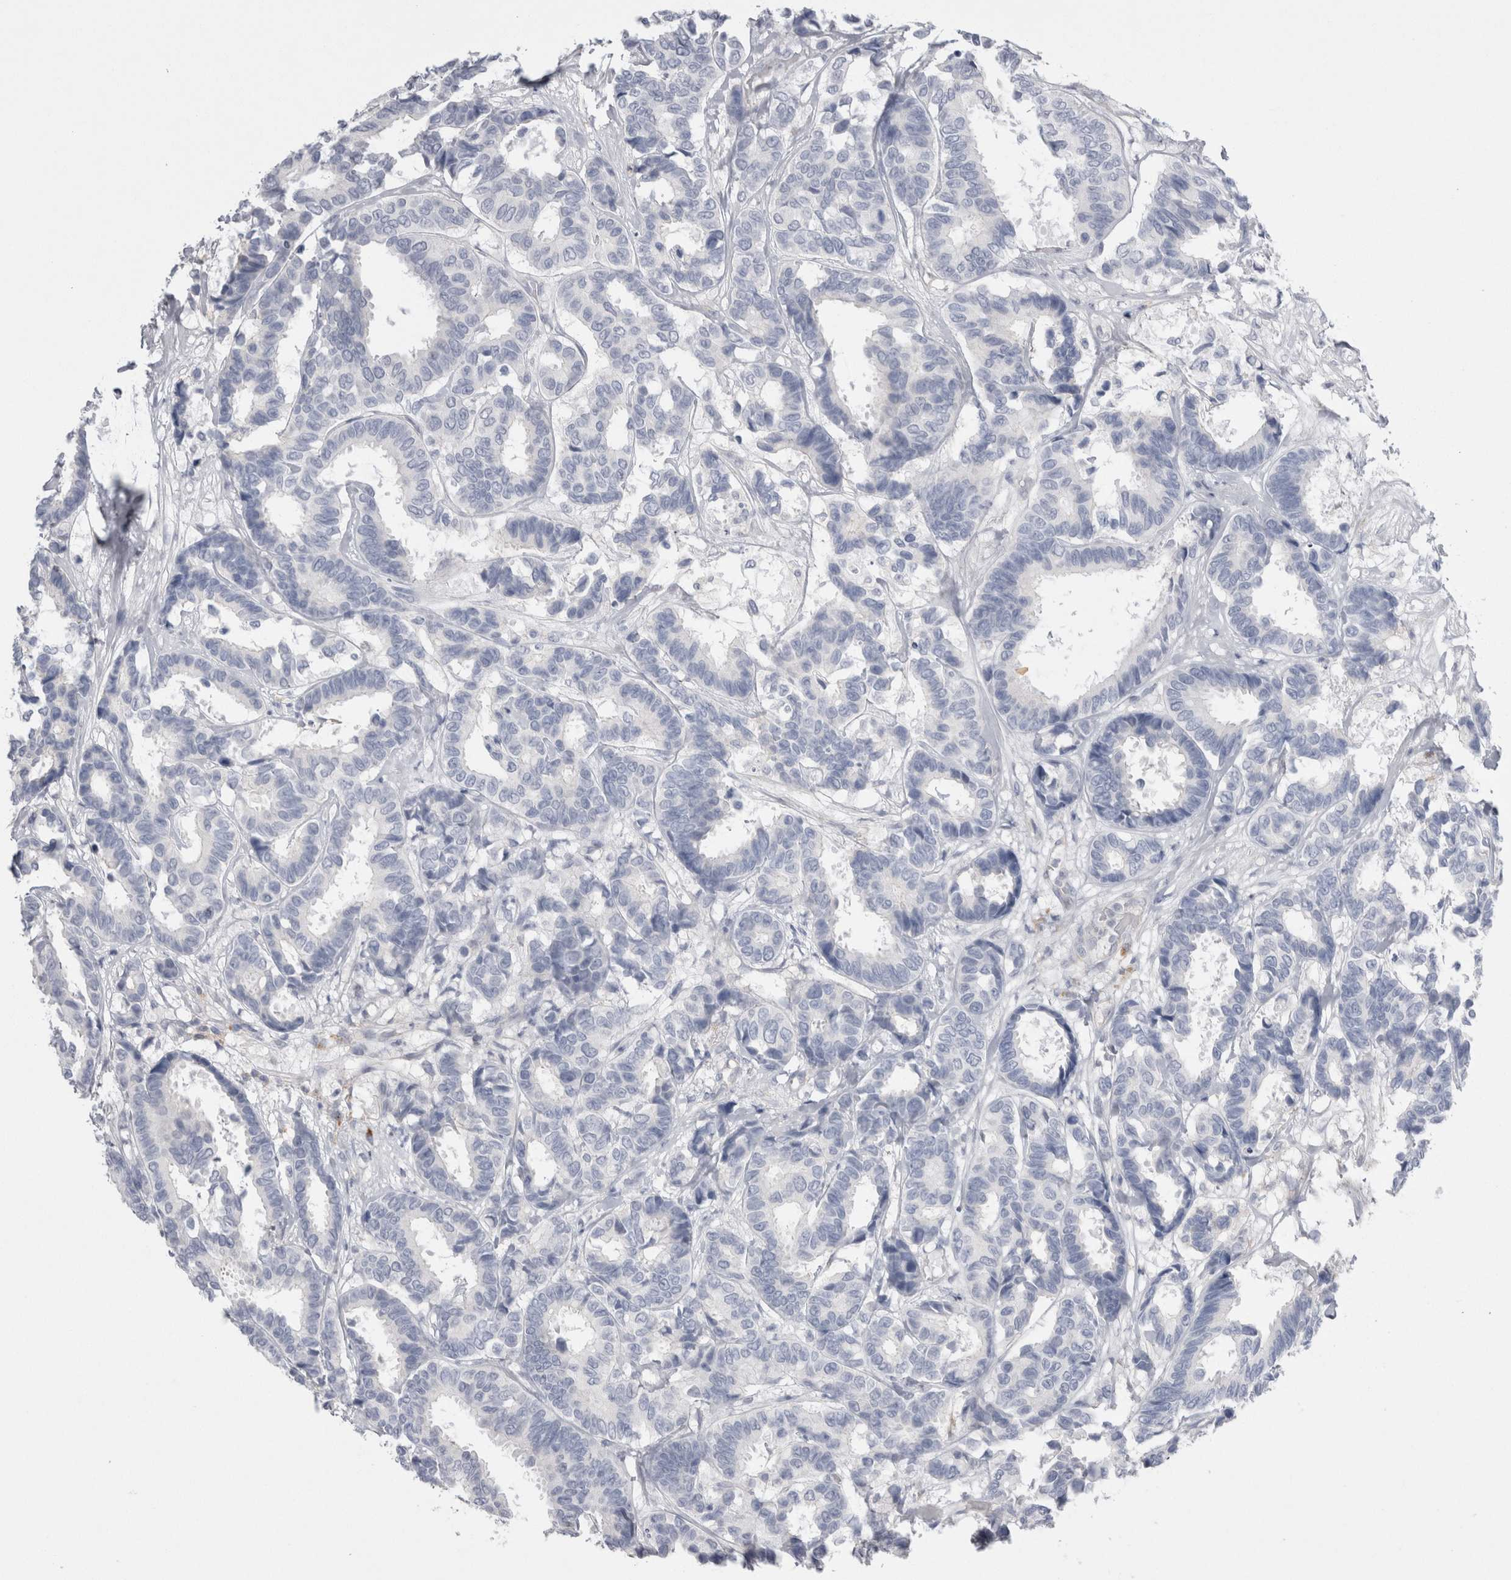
{"staining": {"intensity": "negative", "quantity": "none", "location": "none"}, "tissue": "breast cancer", "cell_type": "Tumor cells", "image_type": "cancer", "snomed": [{"axis": "morphology", "description": "Duct carcinoma"}, {"axis": "topography", "description": "Breast"}], "caption": "The immunohistochemistry (IHC) image has no significant positivity in tumor cells of breast invasive ductal carcinoma tissue.", "gene": "EPDR1", "patient": {"sex": "female", "age": 87}}